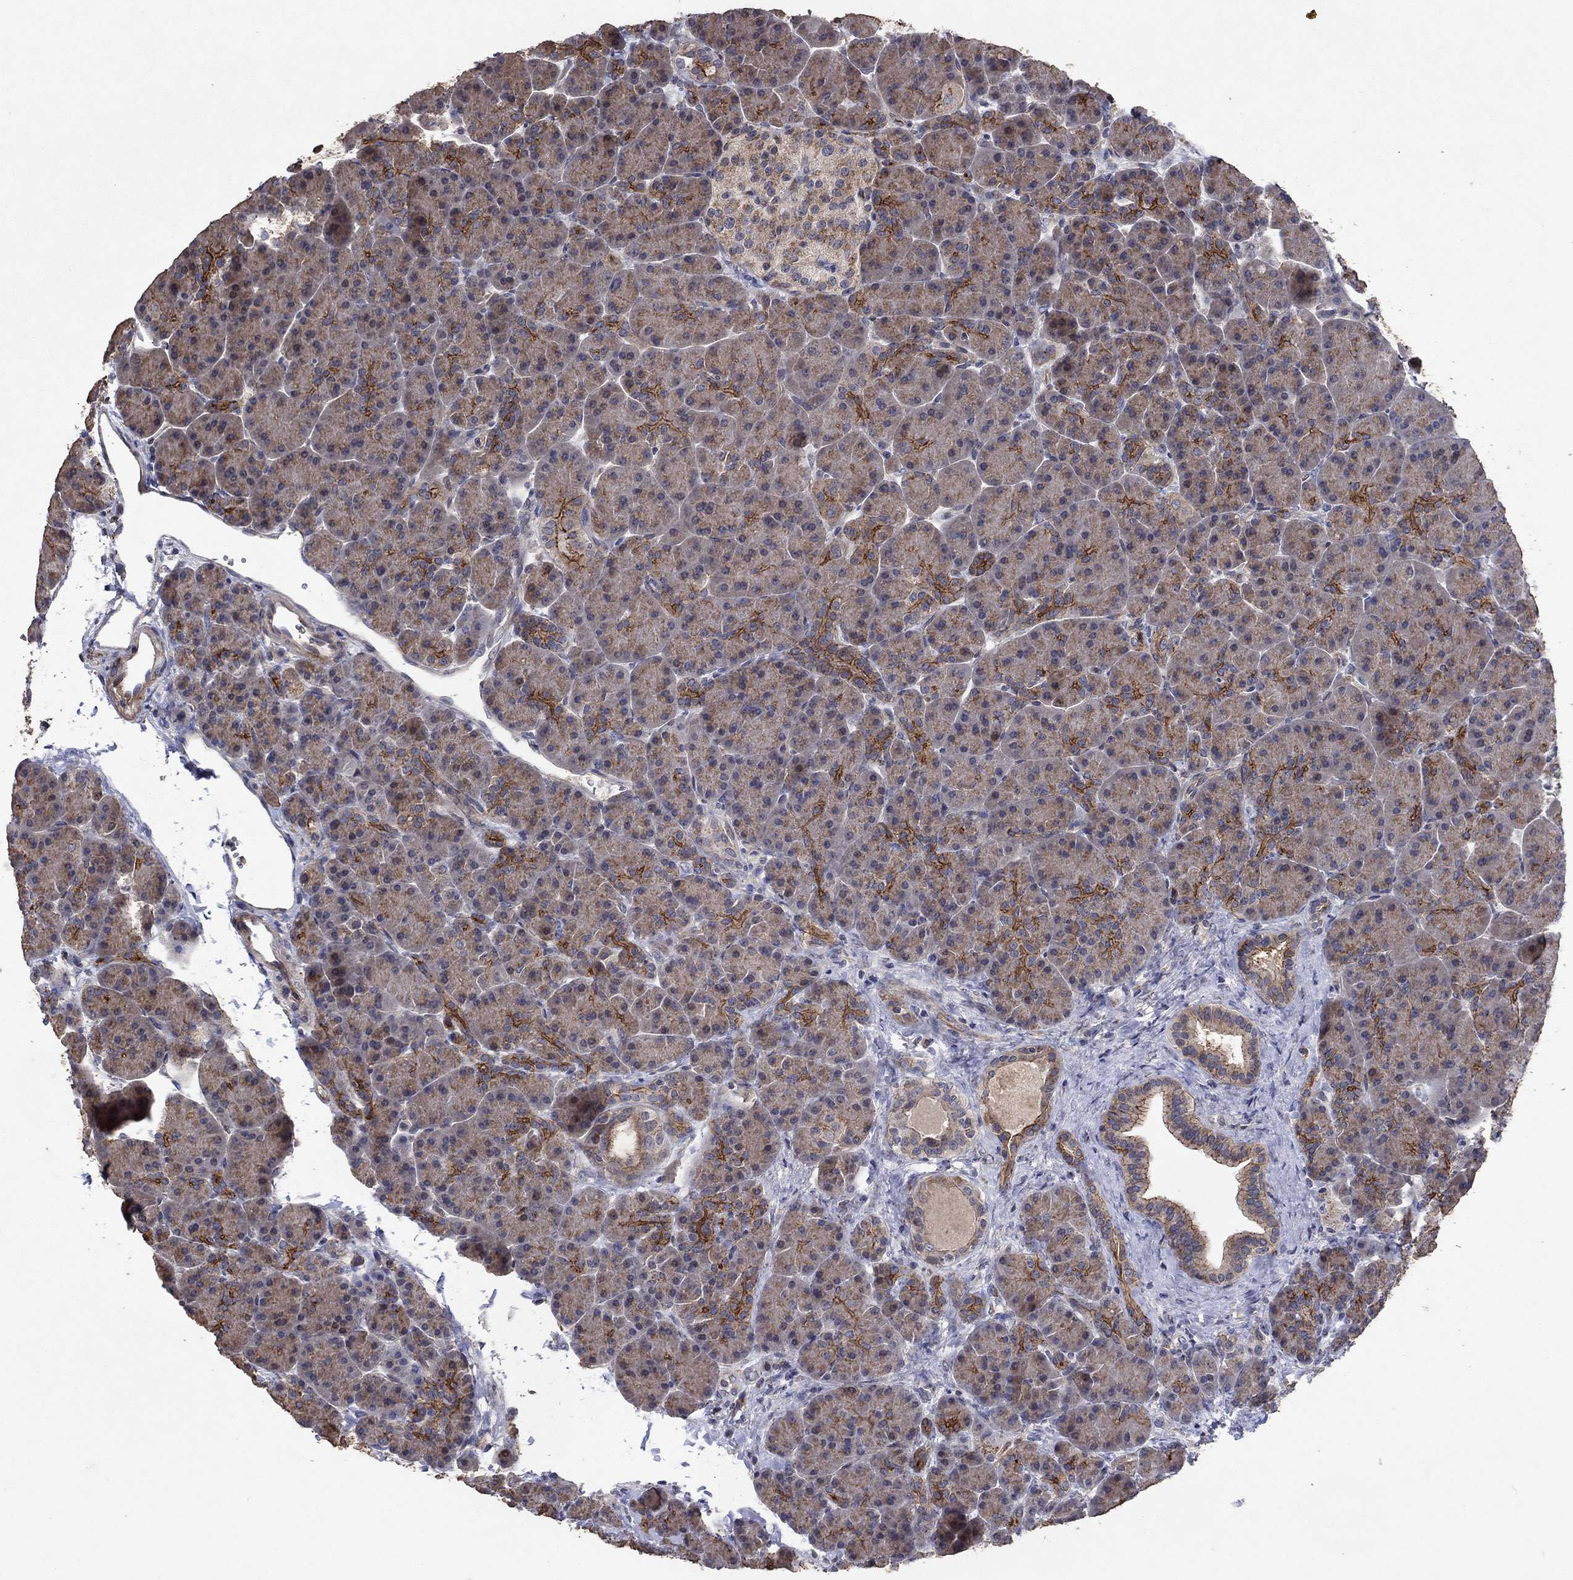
{"staining": {"intensity": "strong", "quantity": "<25%", "location": "cytoplasmic/membranous"}, "tissue": "pancreas", "cell_type": "Exocrine glandular cells", "image_type": "normal", "snomed": [{"axis": "morphology", "description": "Normal tissue, NOS"}, {"axis": "topography", "description": "Pancreas"}], "caption": "Protein staining of benign pancreas shows strong cytoplasmic/membranous staining in approximately <25% of exocrine glandular cells. Ihc stains the protein of interest in brown and the nuclei are stained blue.", "gene": "FRG1", "patient": {"sex": "female", "age": 63}}